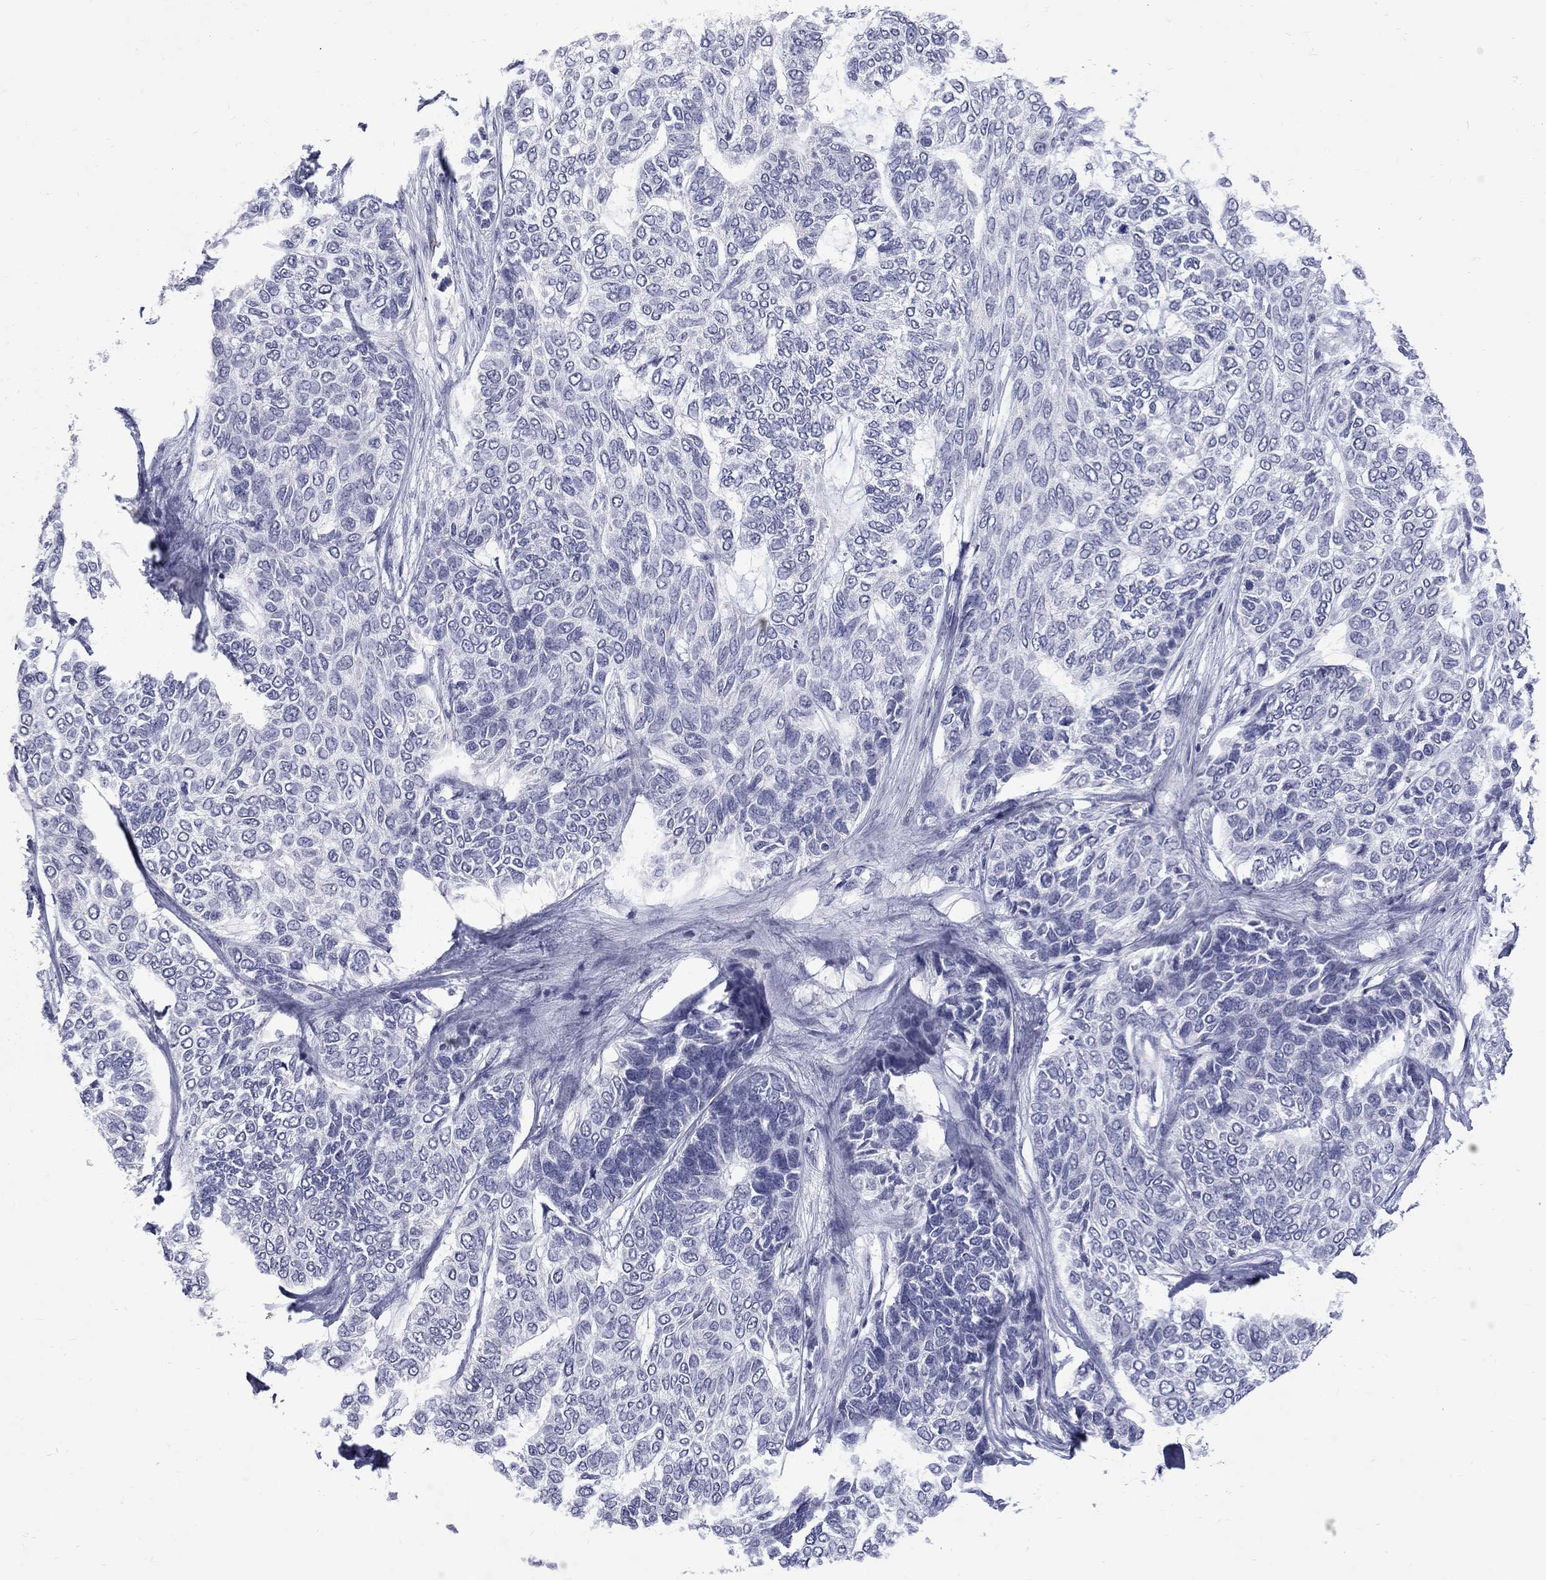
{"staining": {"intensity": "negative", "quantity": "none", "location": "none"}, "tissue": "skin cancer", "cell_type": "Tumor cells", "image_type": "cancer", "snomed": [{"axis": "morphology", "description": "Basal cell carcinoma"}, {"axis": "topography", "description": "Skin"}], "caption": "Photomicrograph shows no significant protein positivity in tumor cells of basal cell carcinoma (skin). The staining was performed using DAB (3,3'-diaminobenzidine) to visualize the protein expression in brown, while the nuclei were stained in blue with hematoxylin (Magnification: 20x).", "gene": "CTNND2", "patient": {"sex": "female", "age": 65}}